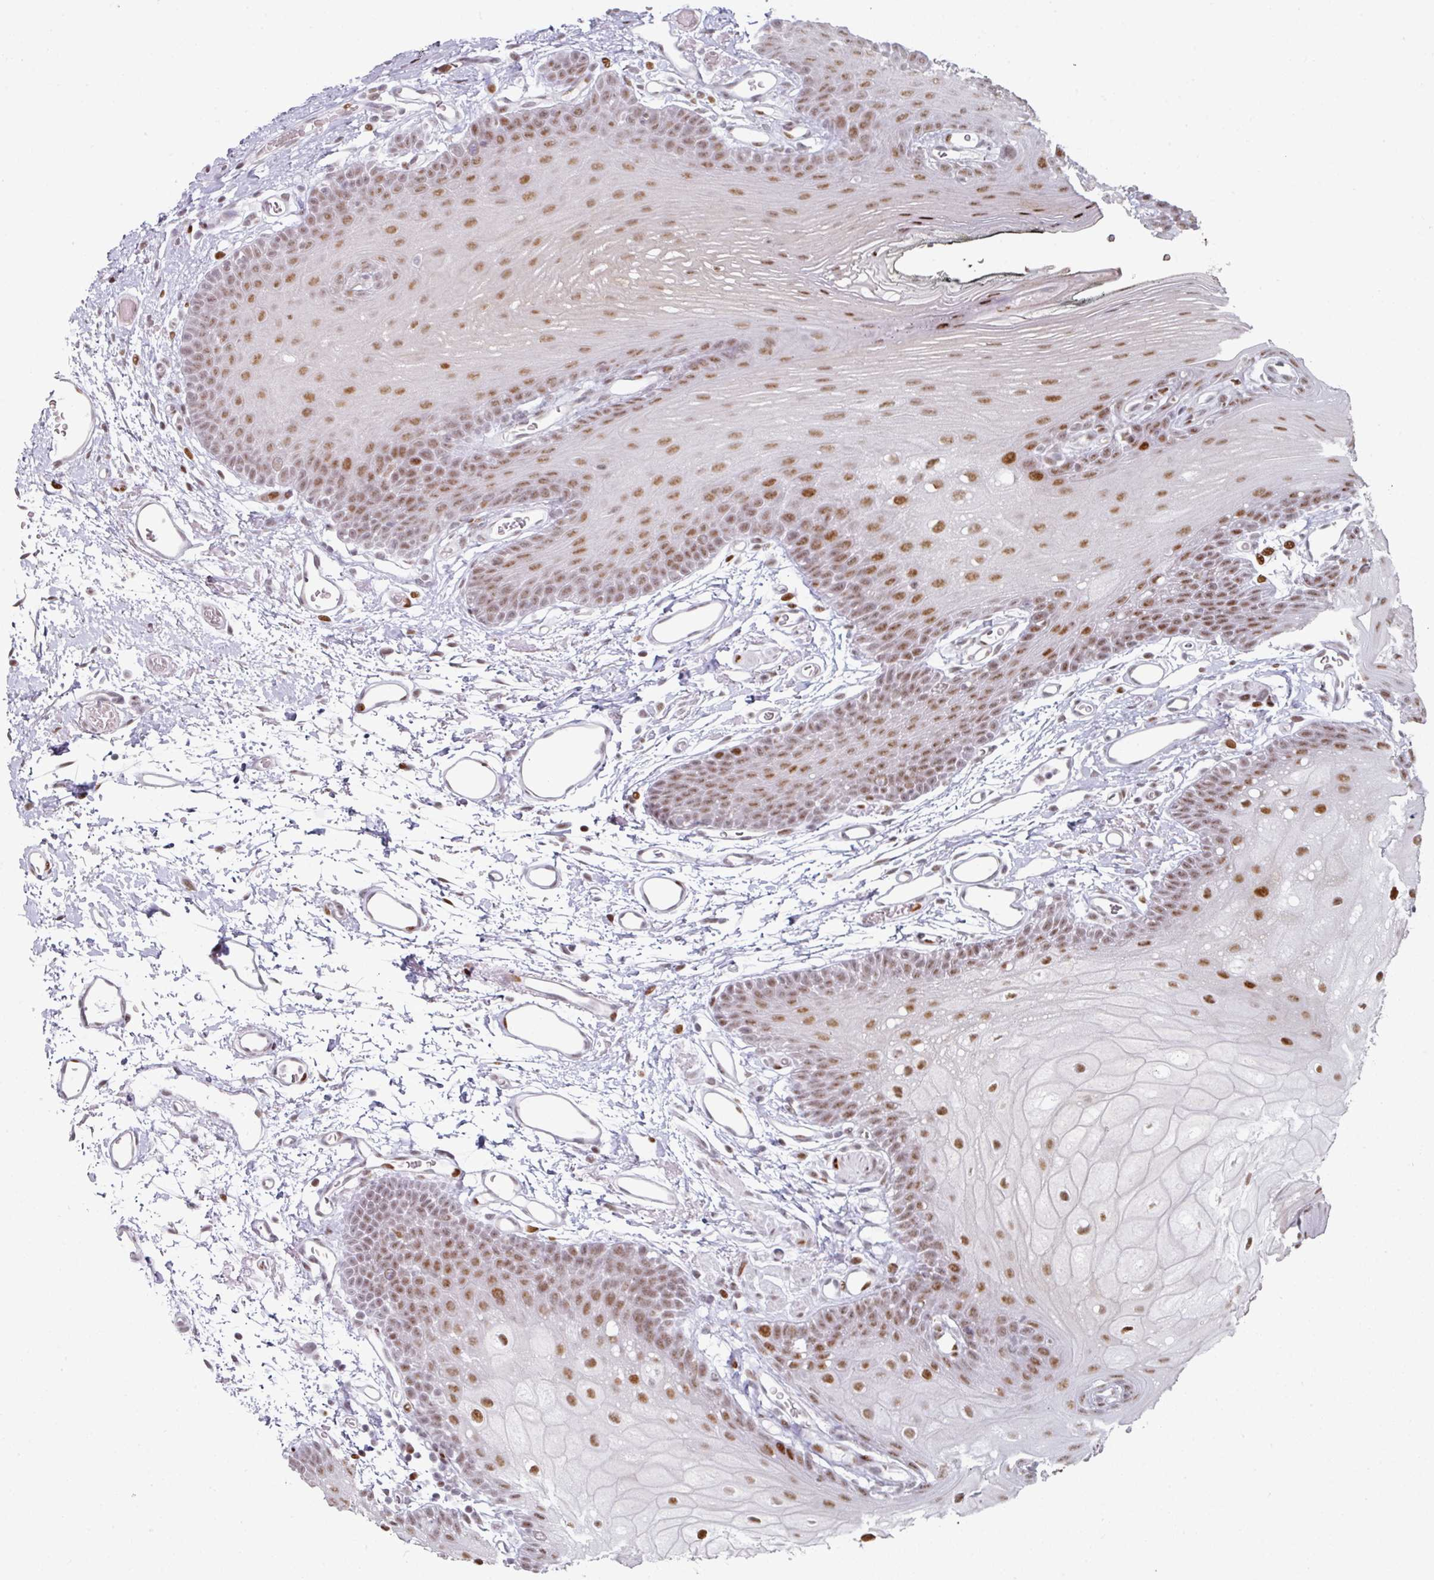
{"staining": {"intensity": "moderate", "quantity": ">75%", "location": "nuclear"}, "tissue": "oral mucosa", "cell_type": "Squamous epithelial cells", "image_type": "normal", "snomed": [{"axis": "morphology", "description": "Normal tissue, NOS"}, {"axis": "morphology", "description": "Squamous cell carcinoma, NOS"}, {"axis": "topography", "description": "Oral tissue"}, {"axis": "topography", "description": "Head-Neck"}], "caption": "Squamous epithelial cells show moderate nuclear positivity in about >75% of cells in benign oral mucosa.", "gene": "SF3B5", "patient": {"sex": "female", "age": 81}}